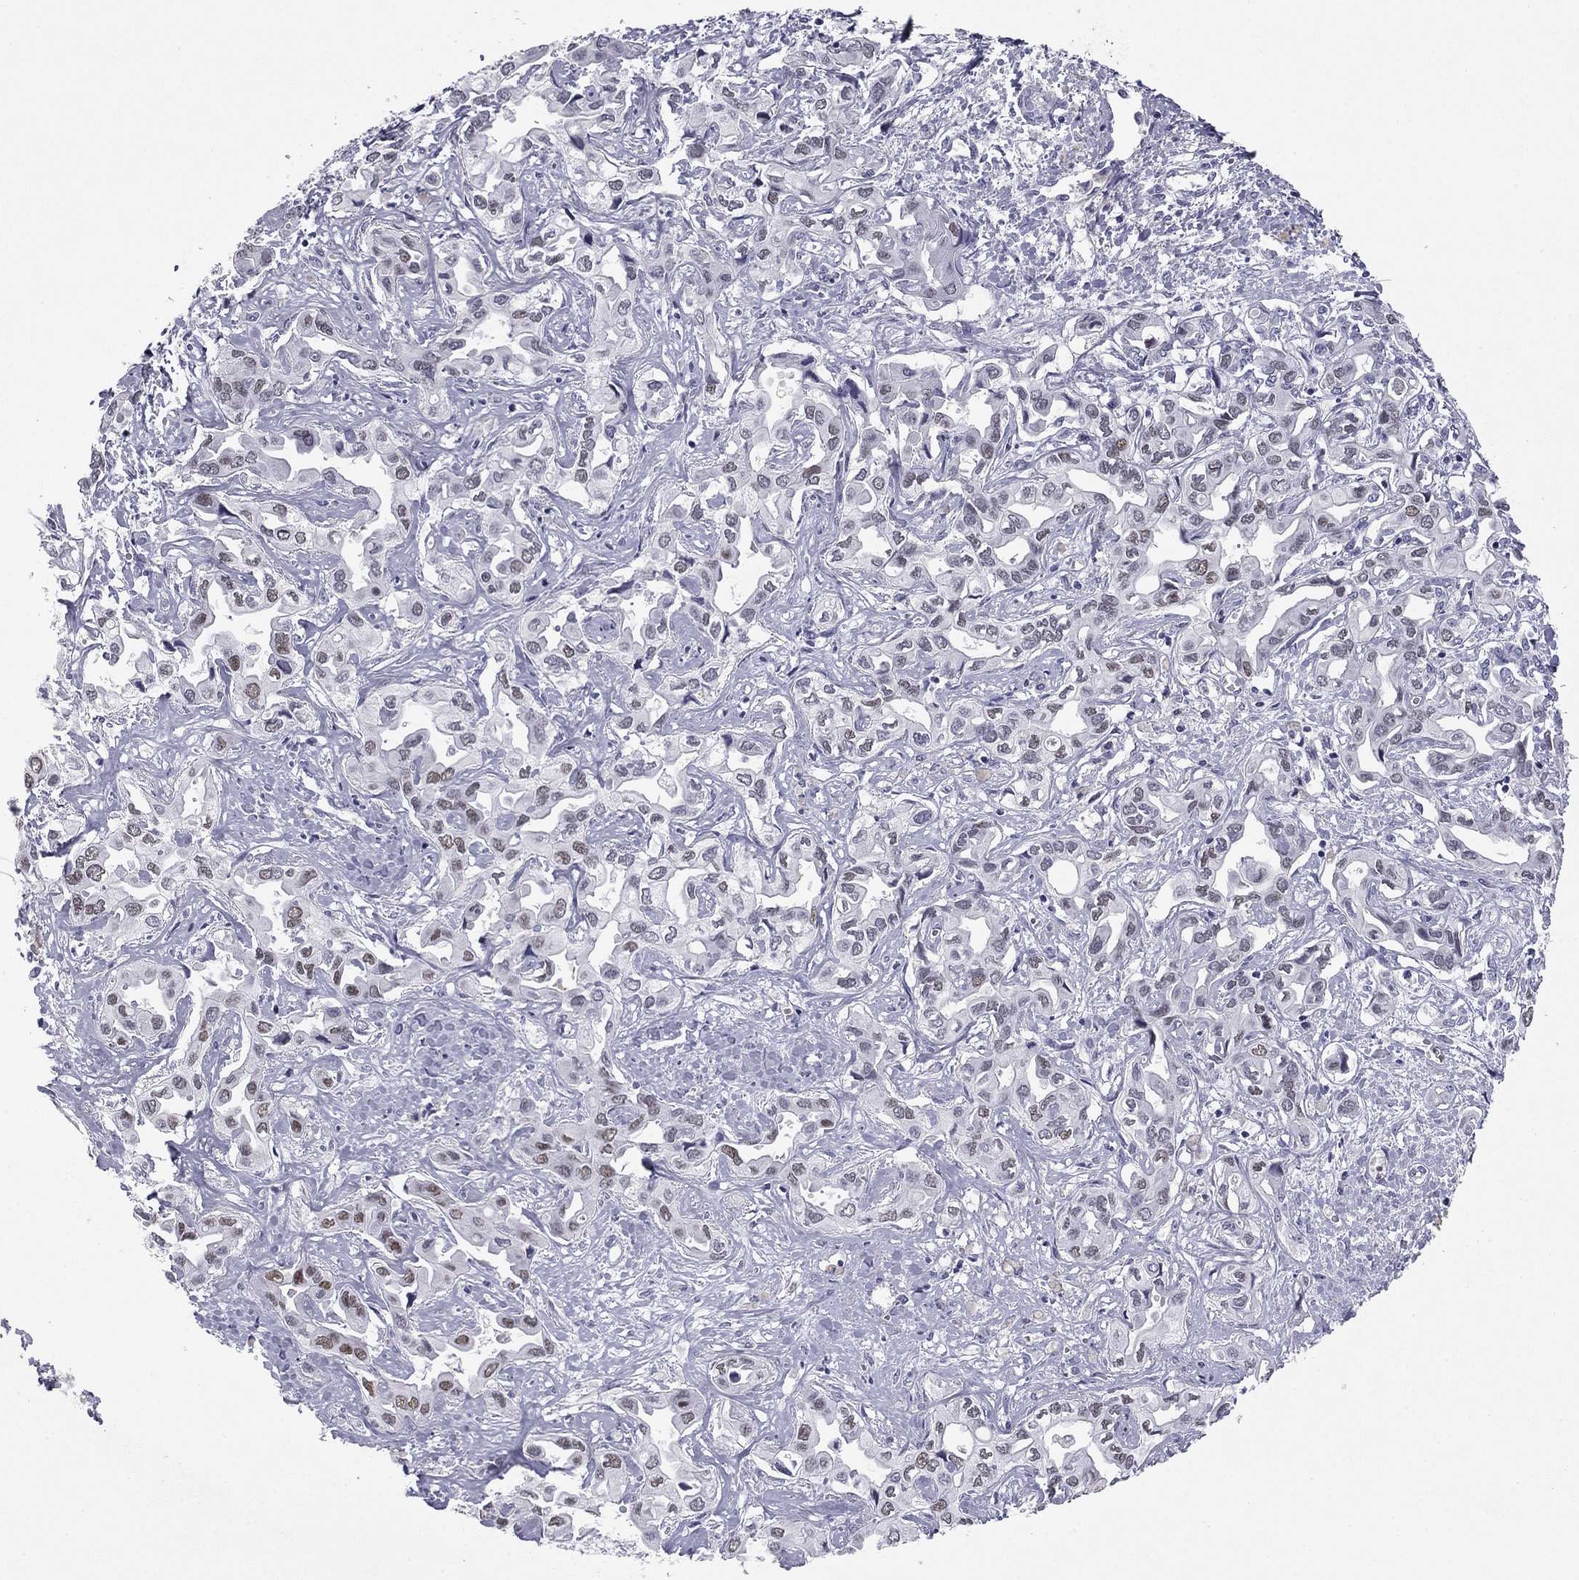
{"staining": {"intensity": "moderate", "quantity": "<25%", "location": "nuclear"}, "tissue": "liver cancer", "cell_type": "Tumor cells", "image_type": "cancer", "snomed": [{"axis": "morphology", "description": "Cholangiocarcinoma"}, {"axis": "topography", "description": "Liver"}], "caption": "Human liver cholangiocarcinoma stained with a protein marker reveals moderate staining in tumor cells.", "gene": "TFAP2B", "patient": {"sex": "female", "age": 64}}